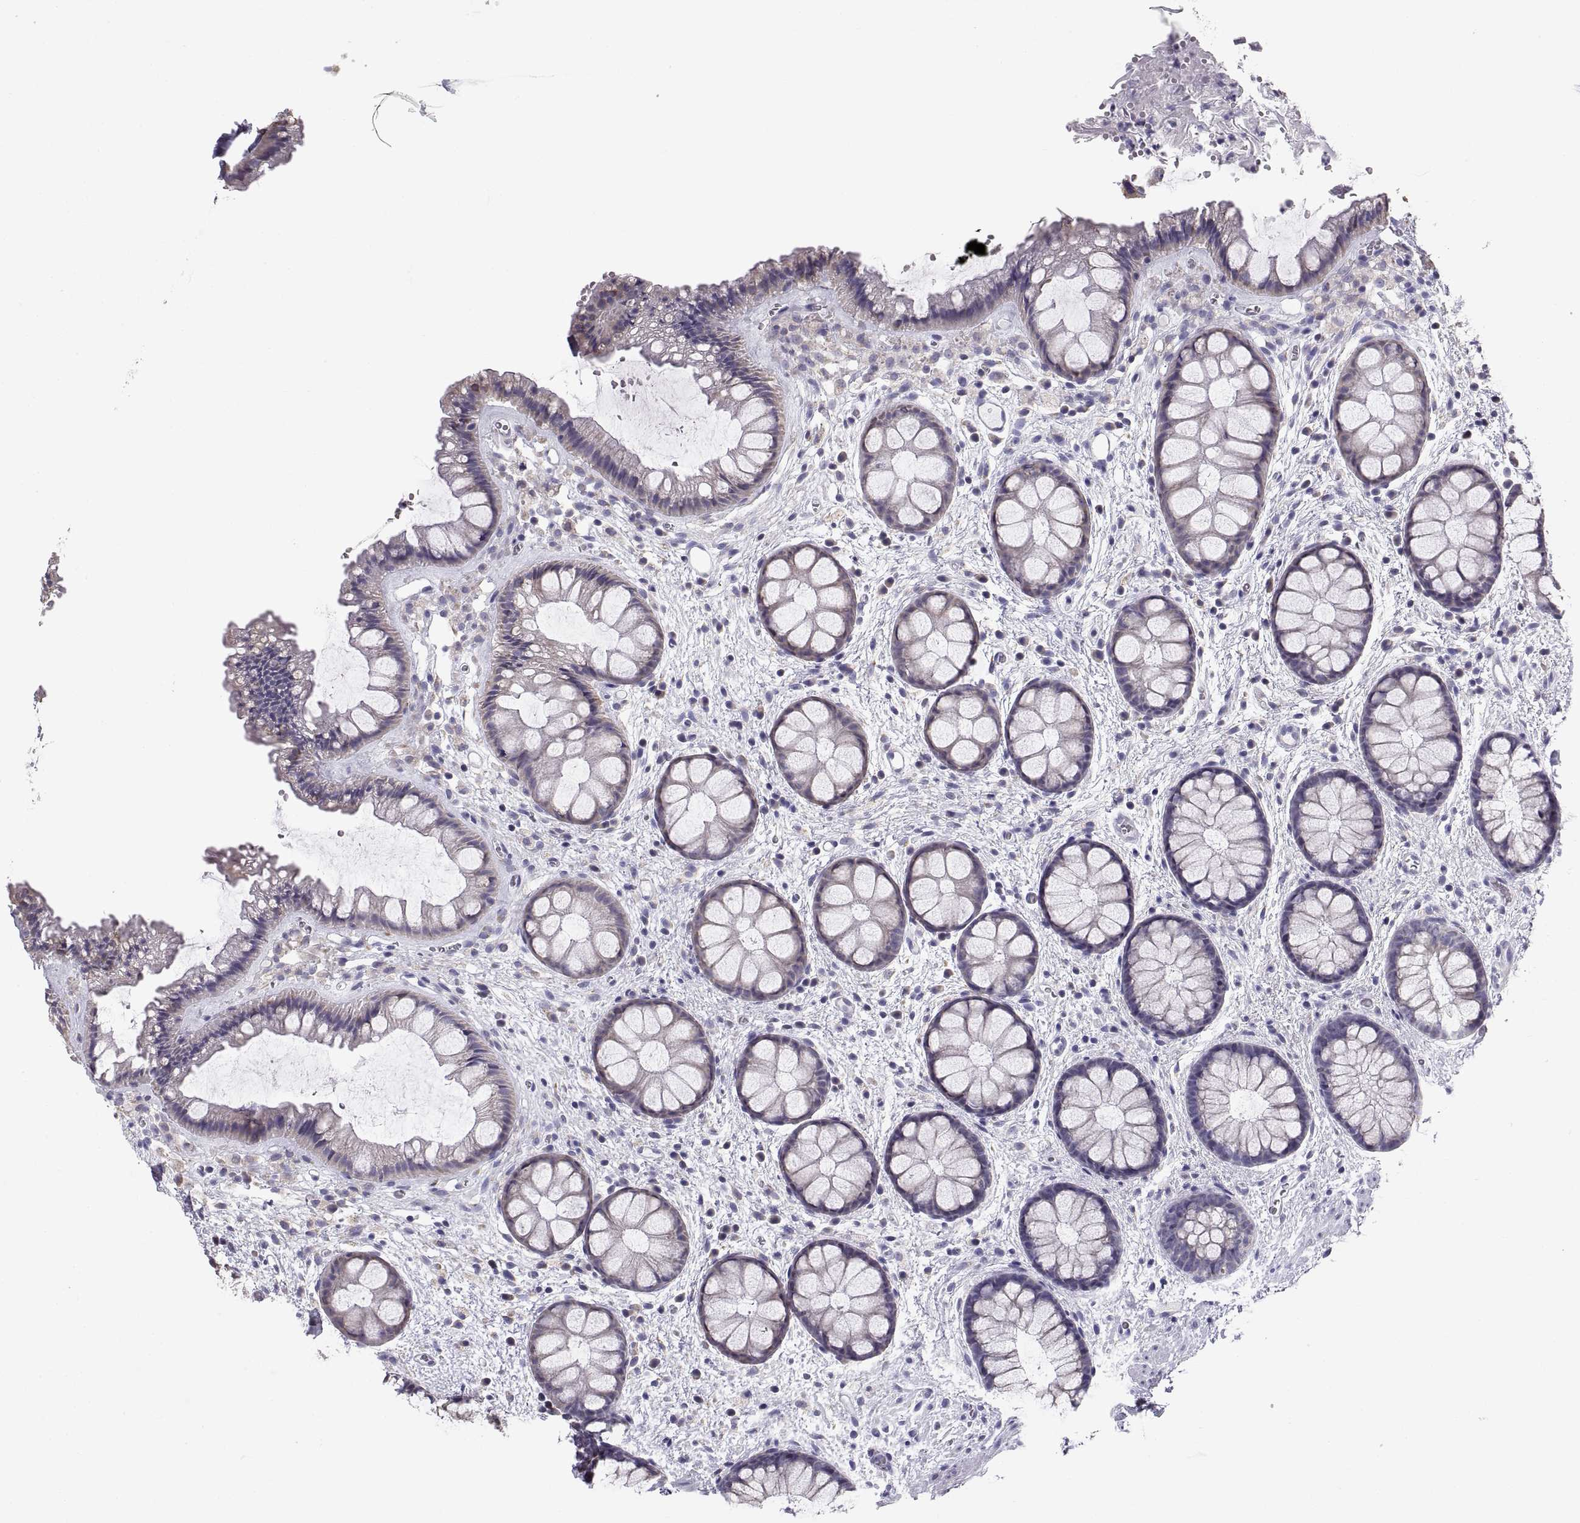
{"staining": {"intensity": "negative", "quantity": "none", "location": "none"}, "tissue": "rectum", "cell_type": "Glandular cells", "image_type": "normal", "snomed": [{"axis": "morphology", "description": "Normal tissue, NOS"}, {"axis": "topography", "description": "Rectum"}], "caption": "High magnification brightfield microscopy of benign rectum stained with DAB (3,3'-diaminobenzidine) (brown) and counterstained with hematoxylin (blue): glandular cells show no significant staining. (IHC, brightfield microscopy, high magnification).", "gene": "TNNC1", "patient": {"sex": "female", "age": 62}}